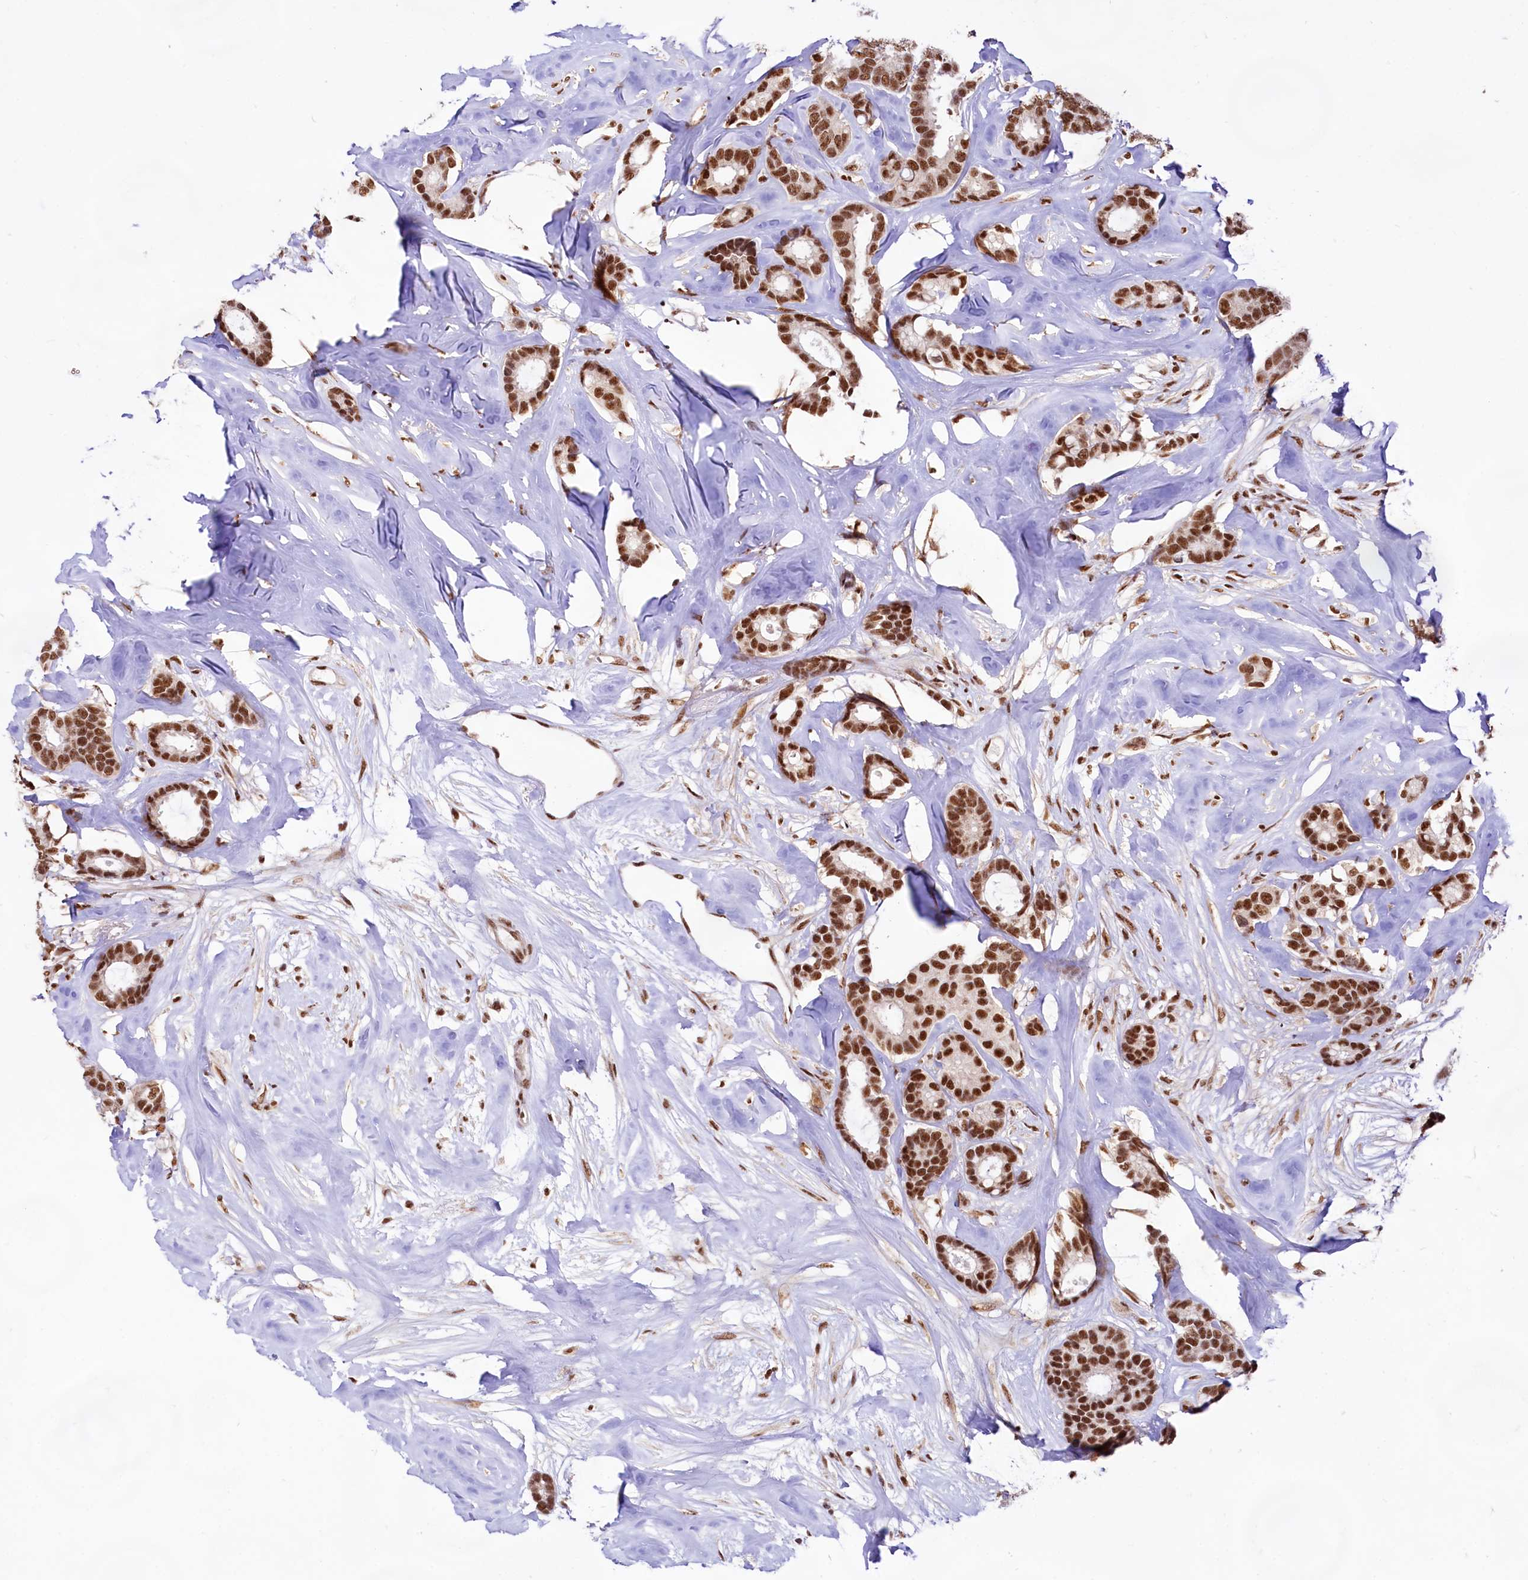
{"staining": {"intensity": "strong", "quantity": ">75%", "location": "nuclear"}, "tissue": "breast cancer", "cell_type": "Tumor cells", "image_type": "cancer", "snomed": [{"axis": "morphology", "description": "Duct carcinoma"}, {"axis": "topography", "description": "Breast"}], "caption": "A high-resolution image shows immunohistochemistry staining of breast intraductal carcinoma, which exhibits strong nuclear staining in approximately >75% of tumor cells.", "gene": "HIRA", "patient": {"sex": "female", "age": 87}}